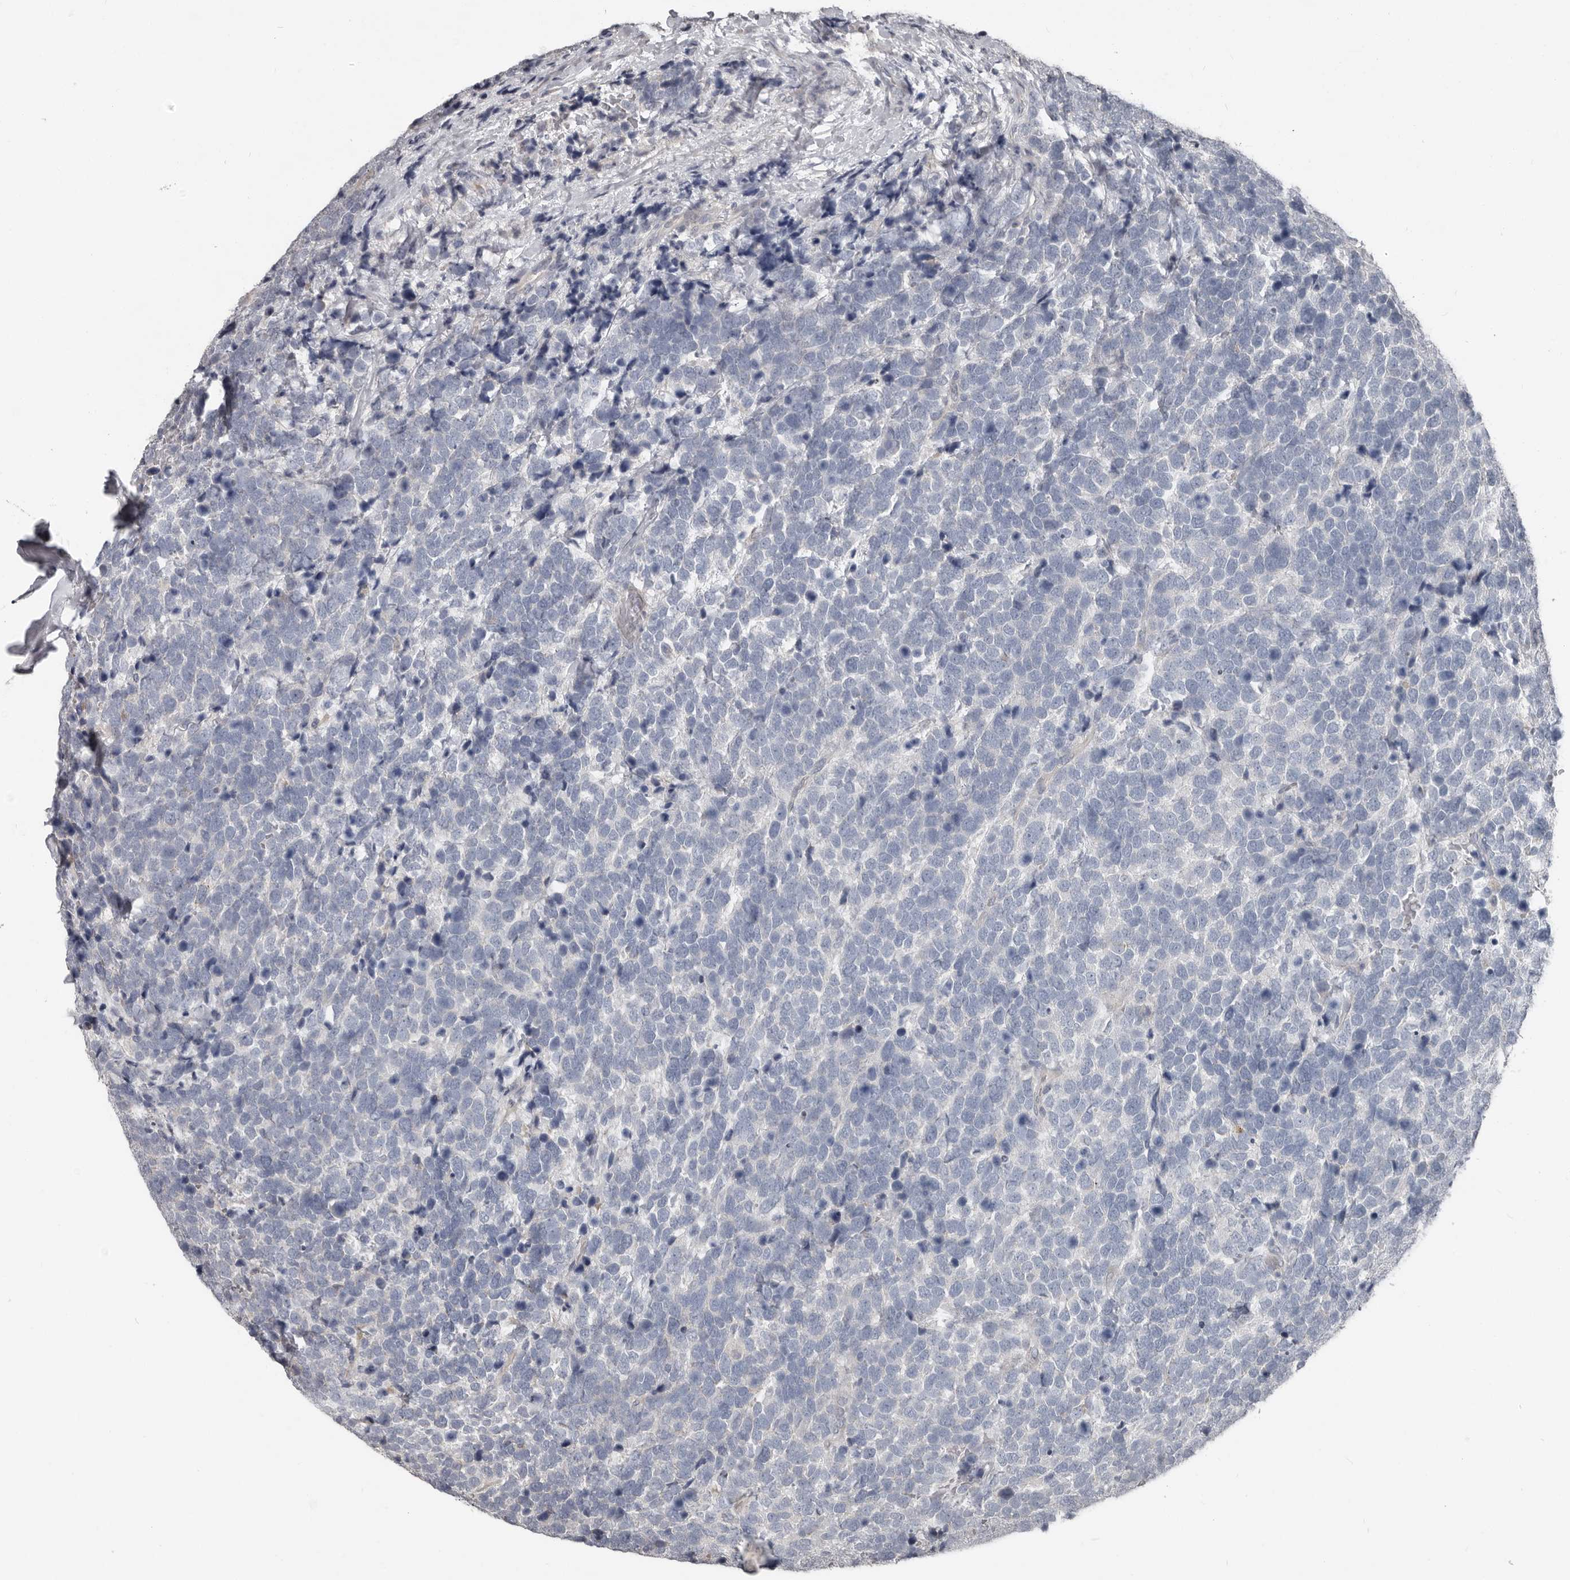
{"staining": {"intensity": "negative", "quantity": "none", "location": "none"}, "tissue": "urothelial cancer", "cell_type": "Tumor cells", "image_type": "cancer", "snomed": [{"axis": "morphology", "description": "Urothelial carcinoma, High grade"}, {"axis": "topography", "description": "Urinary bladder"}], "caption": "High power microscopy micrograph of an immunohistochemistry micrograph of high-grade urothelial carcinoma, revealing no significant expression in tumor cells.", "gene": "CA6", "patient": {"sex": "female", "age": 82}}